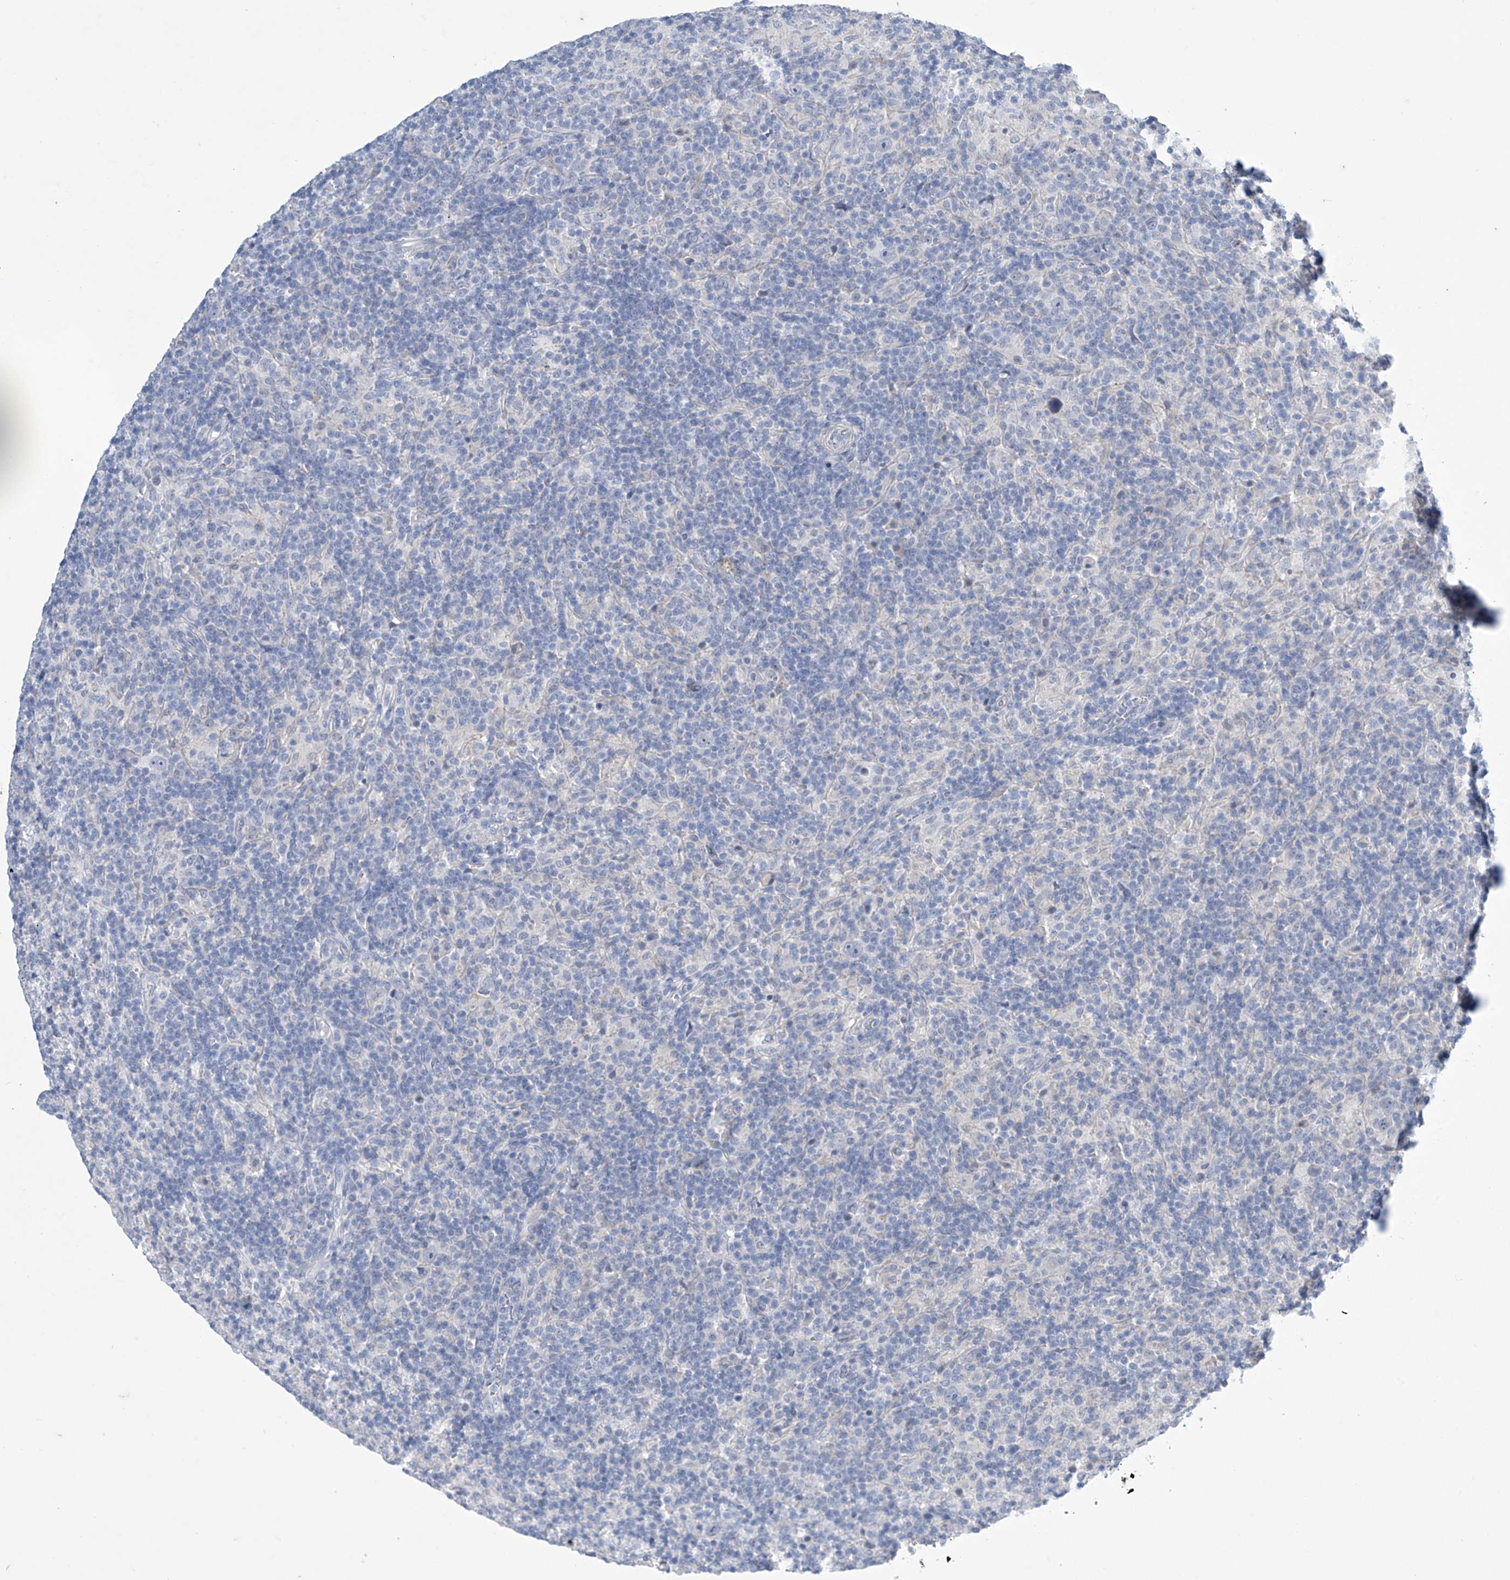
{"staining": {"intensity": "negative", "quantity": "none", "location": "none"}, "tissue": "lymphoma", "cell_type": "Tumor cells", "image_type": "cancer", "snomed": [{"axis": "morphology", "description": "Hodgkin's disease, NOS"}, {"axis": "topography", "description": "Lymph node"}], "caption": "Protein analysis of Hodgkin's disease reveals no significant positivity in tumor cells. (DAB (3,3'-diaminobenzidine) immunohistochemistry, high magnification).", "gene": "SLC35A5", "patient": {"sex": "male", "age": 70}}